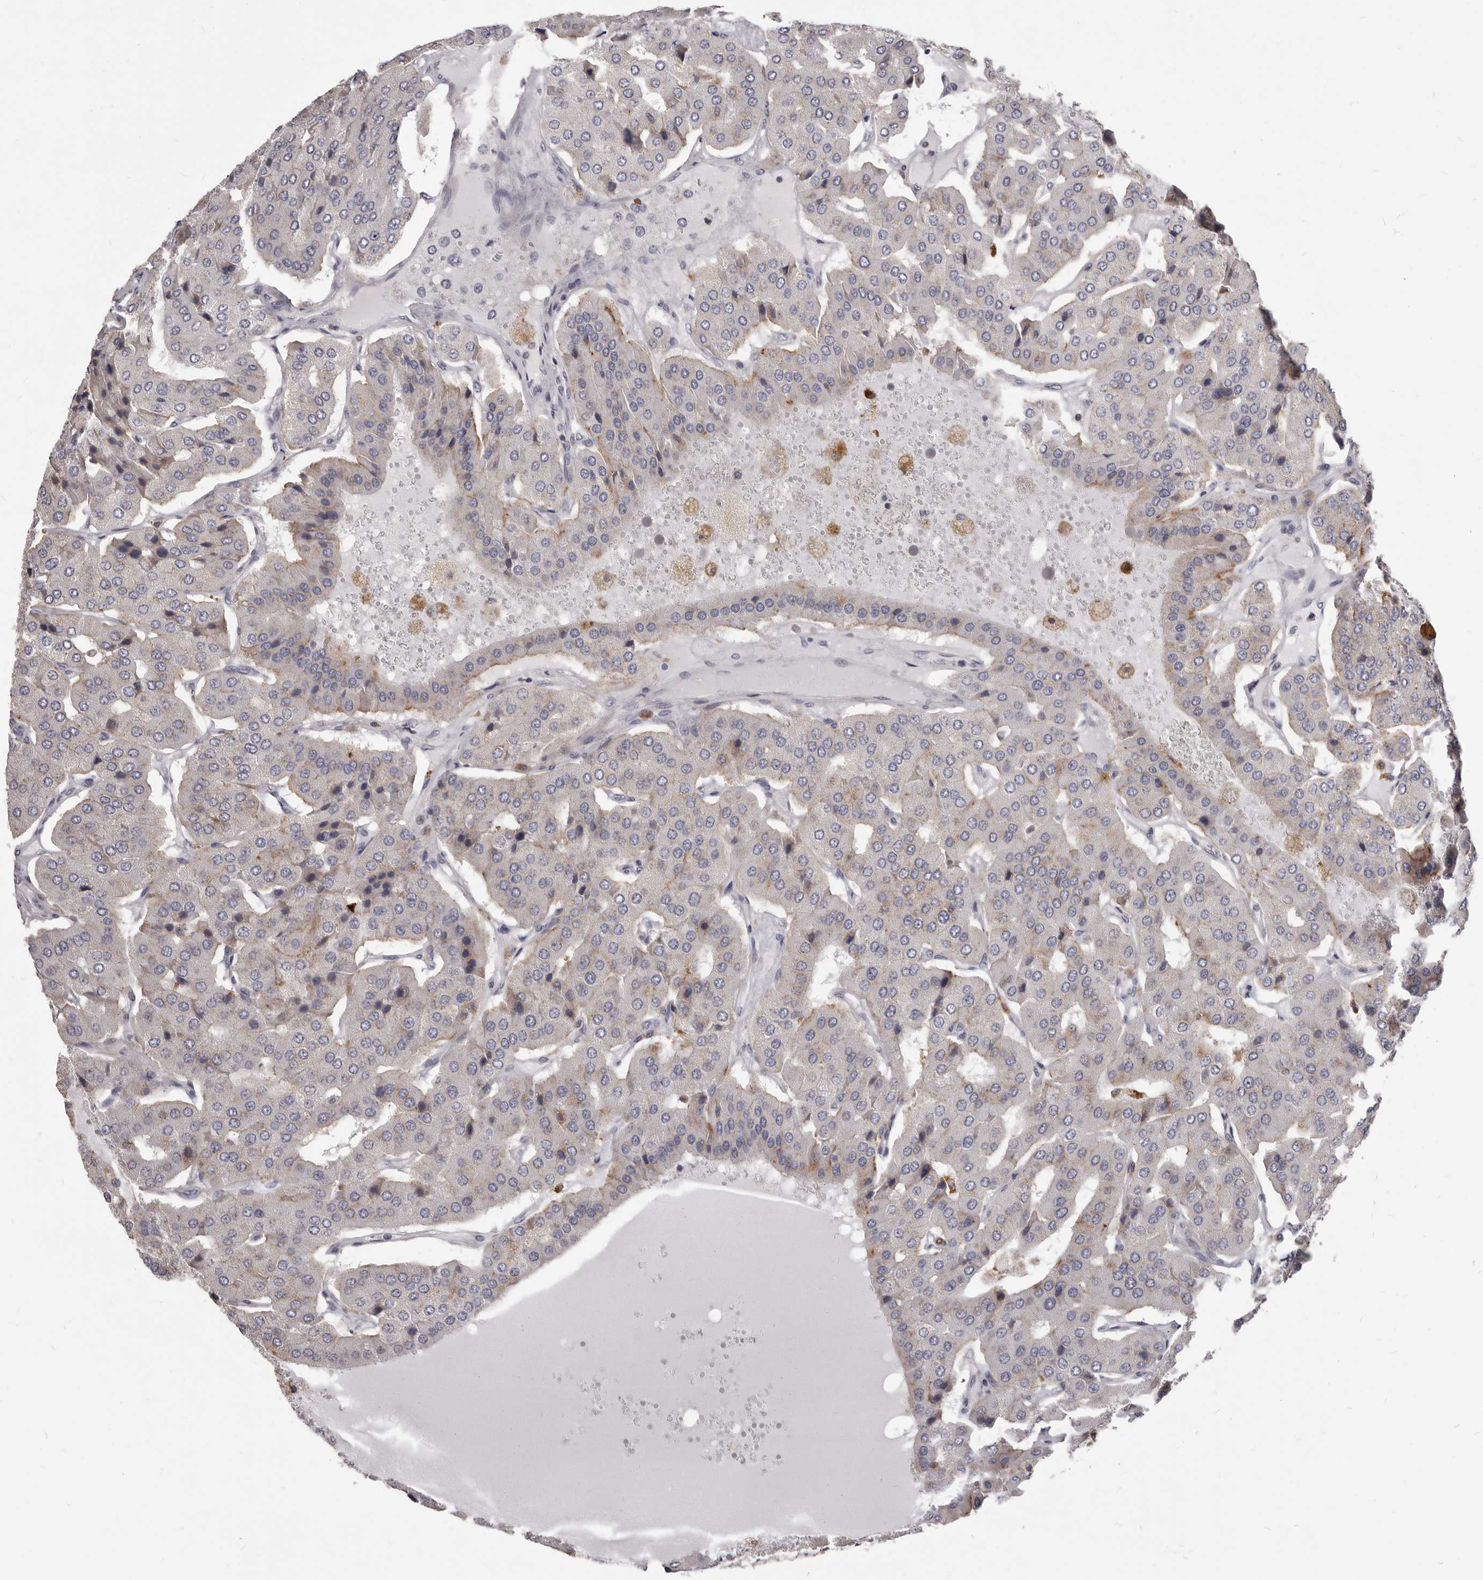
{"staining": {"intensity": "weak", "quantity": "<25%", "location": "cytoplasmic/membranous"}, "tissue": "parathyroid gland", "cell_type": "Glandular cells", "image_type": "normal", "snomed": [{"axis": "morphology", "description": "Normal tissue, NOS"}, {"axis": "morphology", "description": "Adenoma, NOS"}, {"axis": "topography", "description": "Parathyroid gland"}], "caption": "An immunohistochemistry micrograph of normal parathyroid gland is shown. There is no staining in glandular cells of parathyroid gland.", "gene": "PI4K2A", "patient": {"sex": "female", "age": 86}}